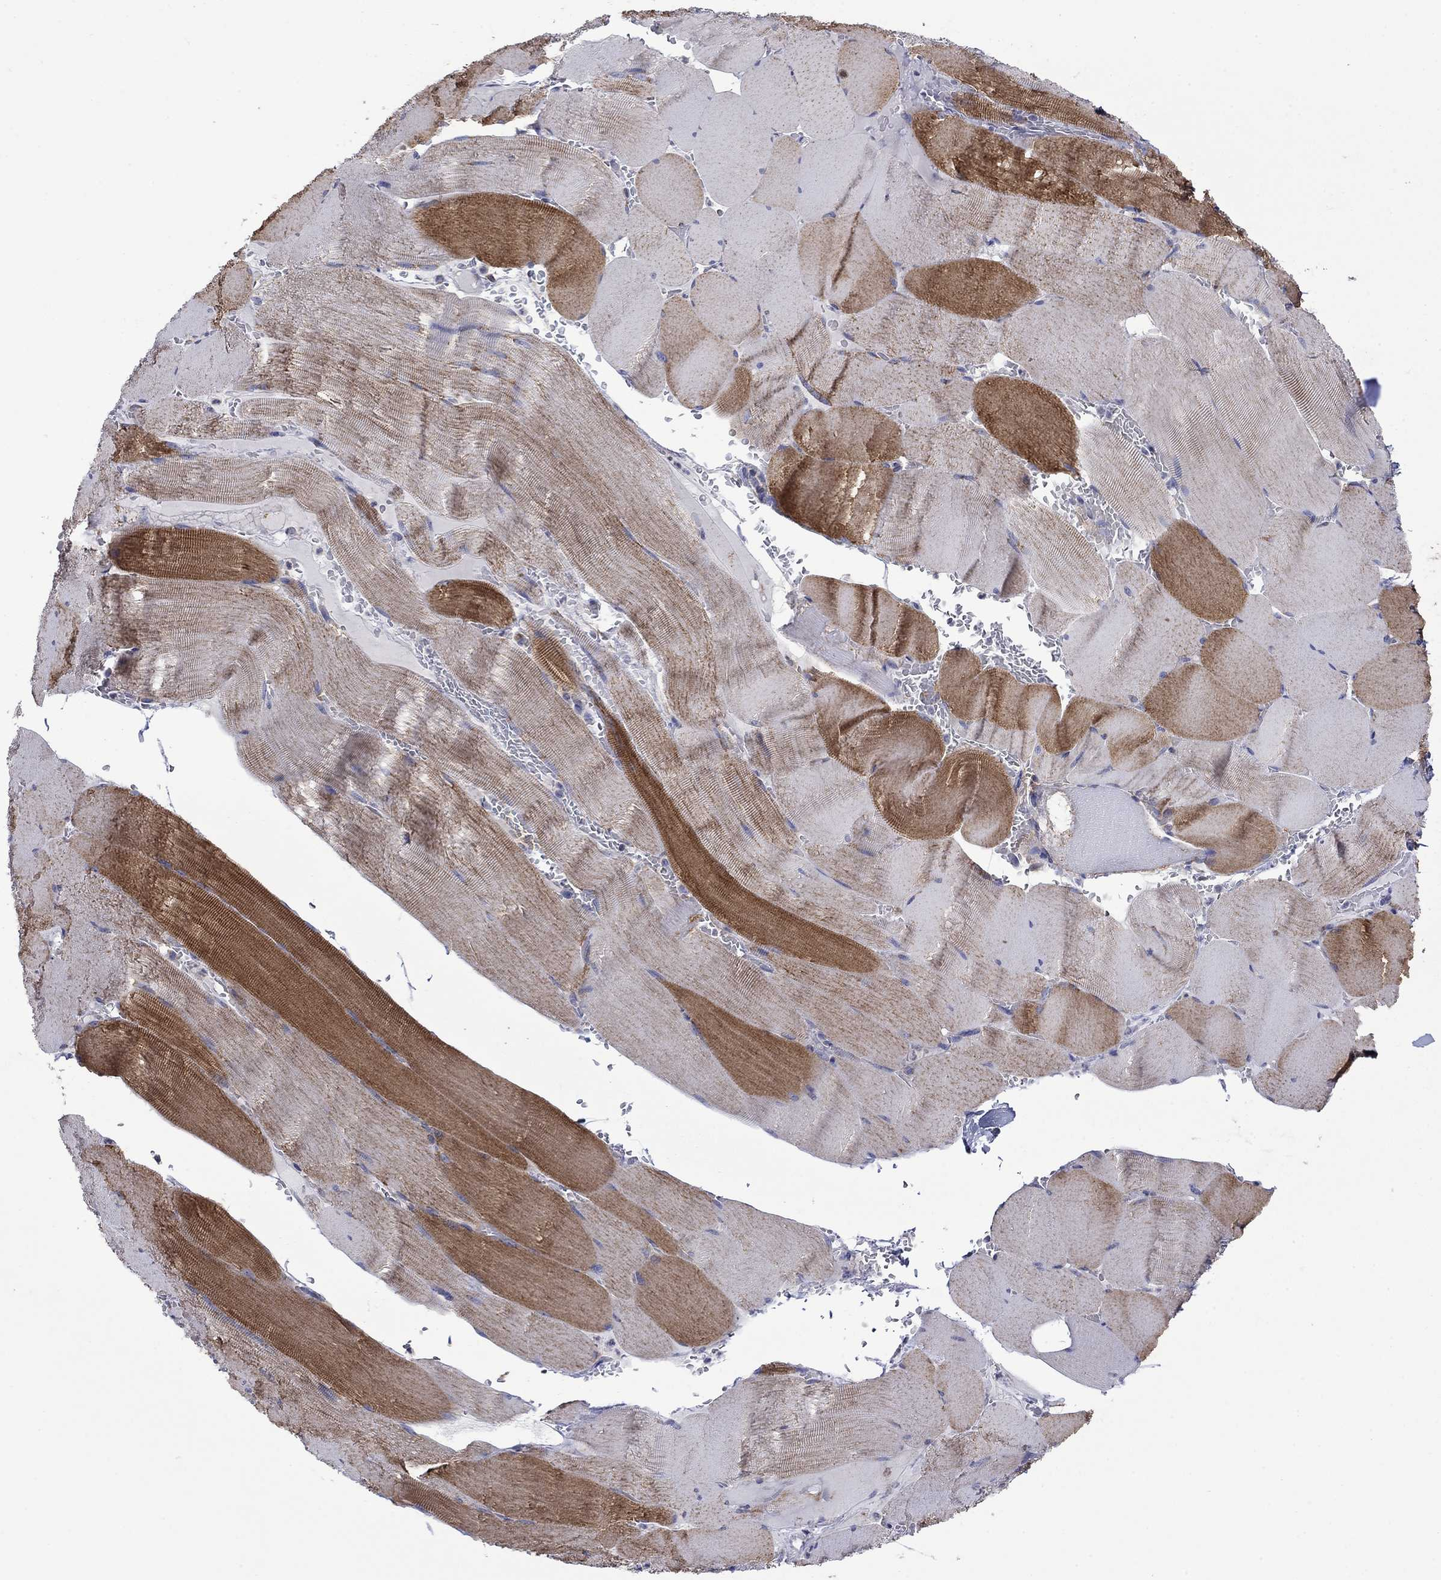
{"staining": {"intensity": "moderate", "quantity": "25%-75%", "location": "cytoplasmic/membranous"}, "tissue": "skeletal muscle", "cell_type": "Myocytes", "image_type": "normal", "snomed": [{"axis": "morphology", "description": "Normal tissue, NOS"}, {"axis": "topography", "description": "Skeletal muscle"}], "caption": "Myocytes reveal moderate cytoplasmic/membranous expression in approximately 25%-75% of cells in unremarkable skeletal muscle.", "gene": "CISD1", "patient": {"sex": "male", "age": 56}}